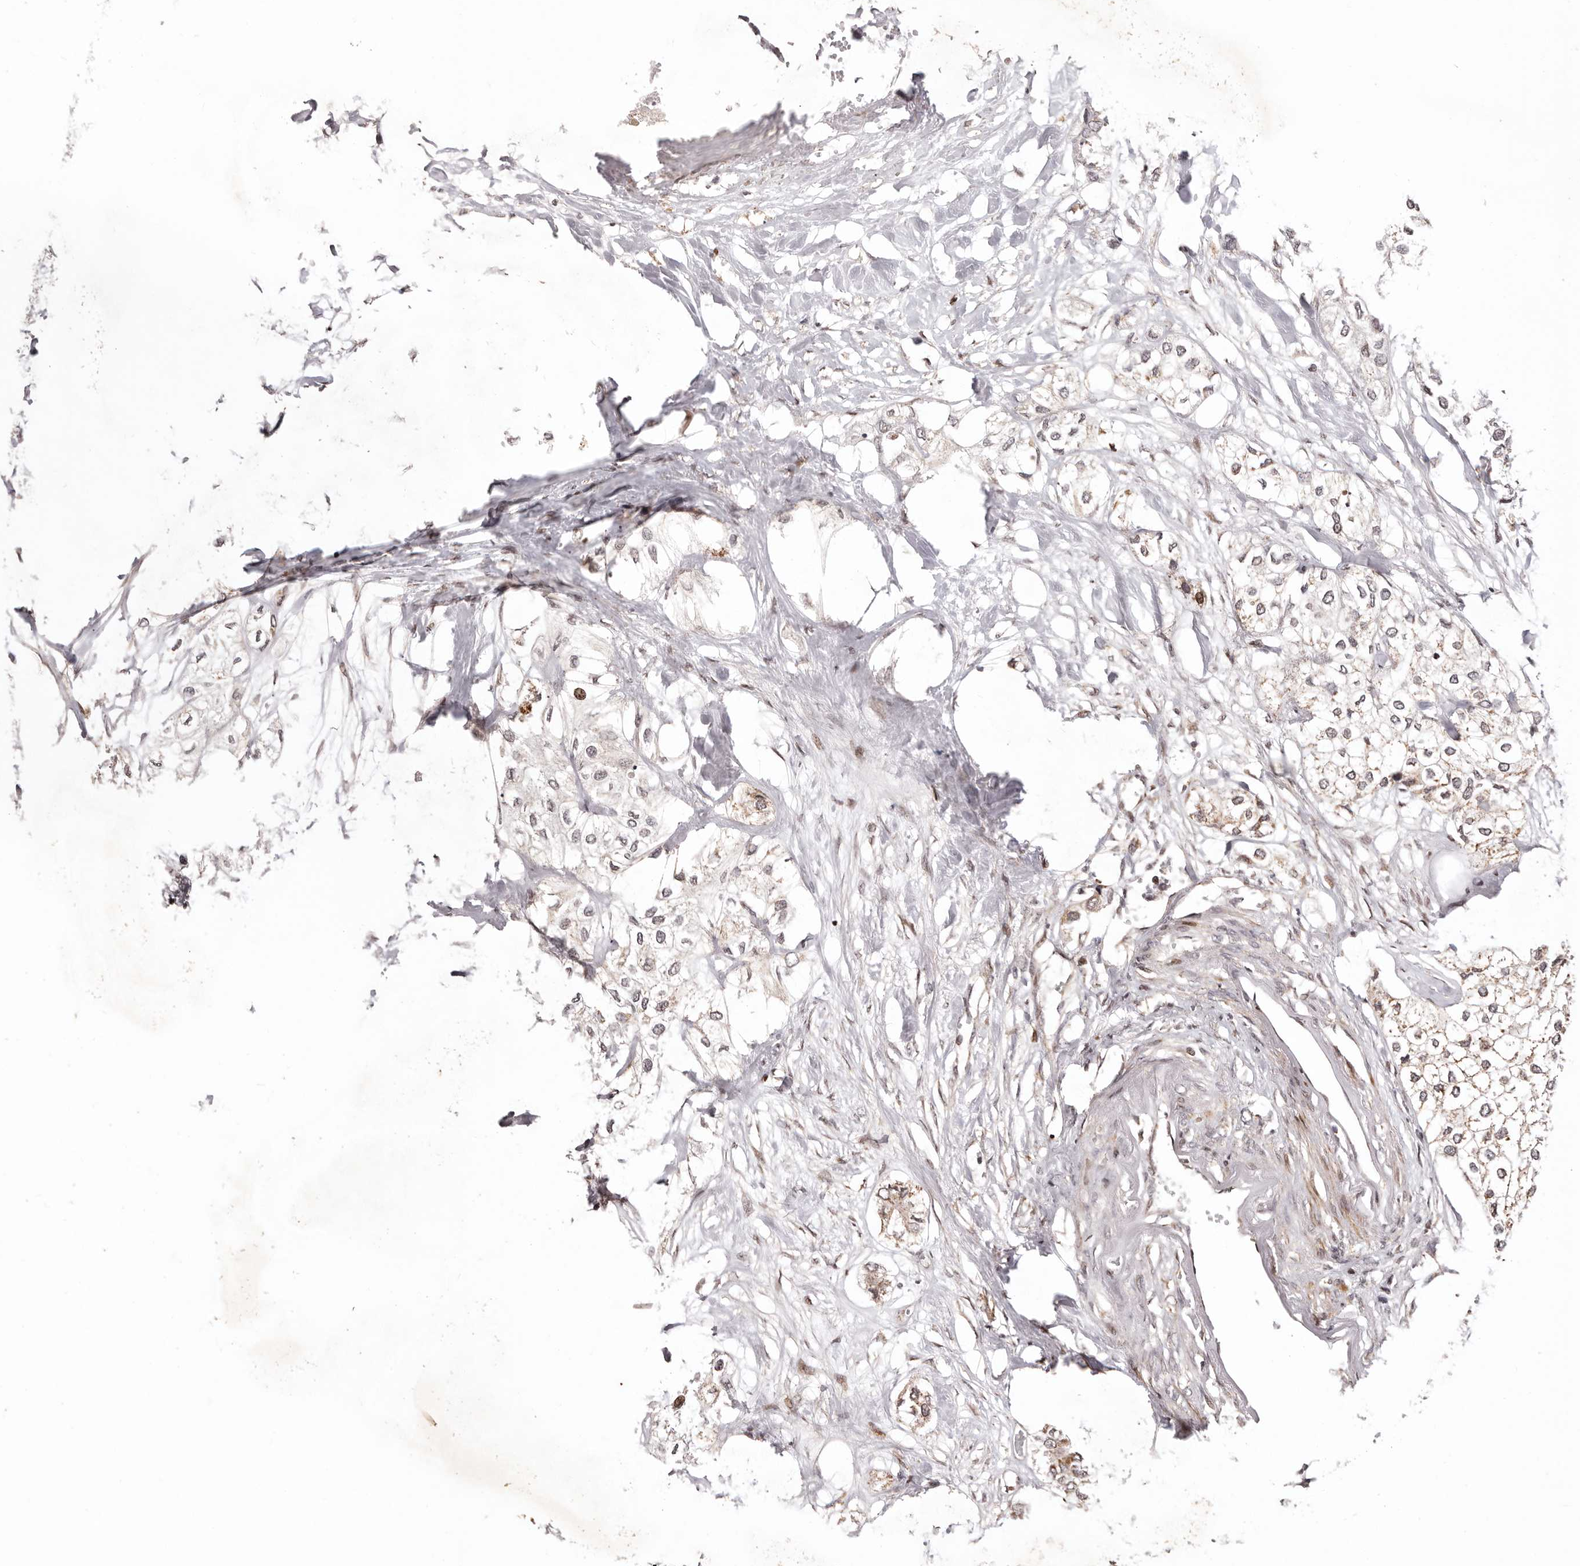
{"staining": {"intensity": "weak", "quantity": "25%-75%", "location": "cytoplasmic/membranous,nuclear"}, "tissue": "urothelial cancer", "cell_type": "Tumor cells", "image_type": "cancer", "snomed": [{"axis": "morphology", "description": "Urothelial carcinoma, High grade"}, {"axis": "topography", "description": "Urinary bladder"}], "caption": "An image of human urothelial cancer stained for a protein shows weak cytoplasmic/membranous and nuclear brown staining in tumor cells.", "gene": "HIVEP3", "patient": {"sex": "male", "age": 64}}